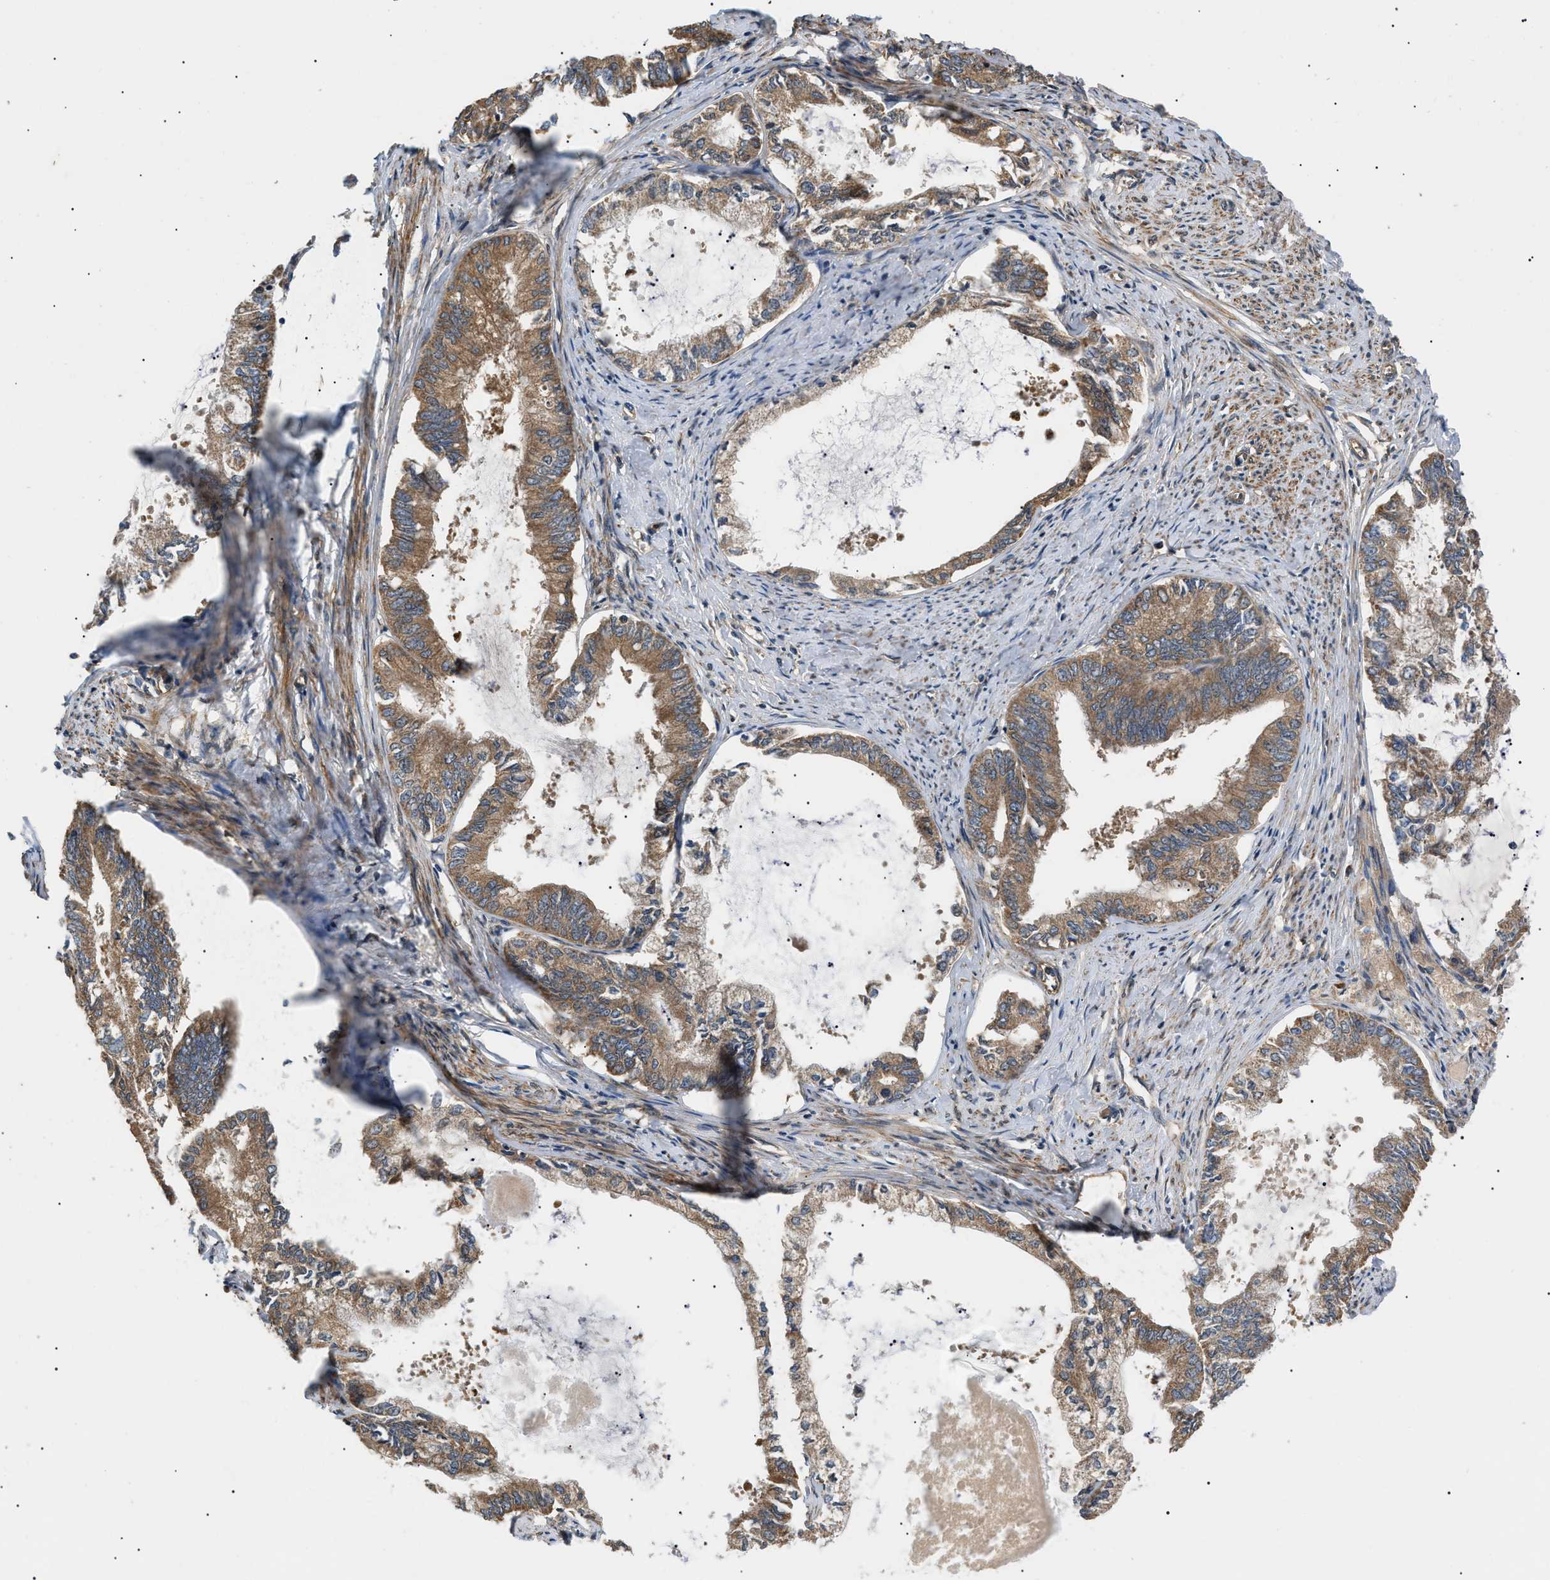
{"staining": {"intensity": "moderate", "quantity": ">75%", "location": "cytoplasmic/membranous"}, "tissue": "endometrial cancer", "cell_type": "Tumor cells", "image_type": "cancer", "snomed": [{"axis": "morphology", "description": "Adenocarcinoma, NOS"}, {"axis": "topography", "description": "Endometrium"}], "caption": "The histopathology image displays staining of endometrial cancer (adenocarcinoma), revealing moderate cytoplasmic/membranous protein staining (brown color) within tumor cells.", "gene": "PPM1B", "patient": {"sex": "female", "age": 86}}